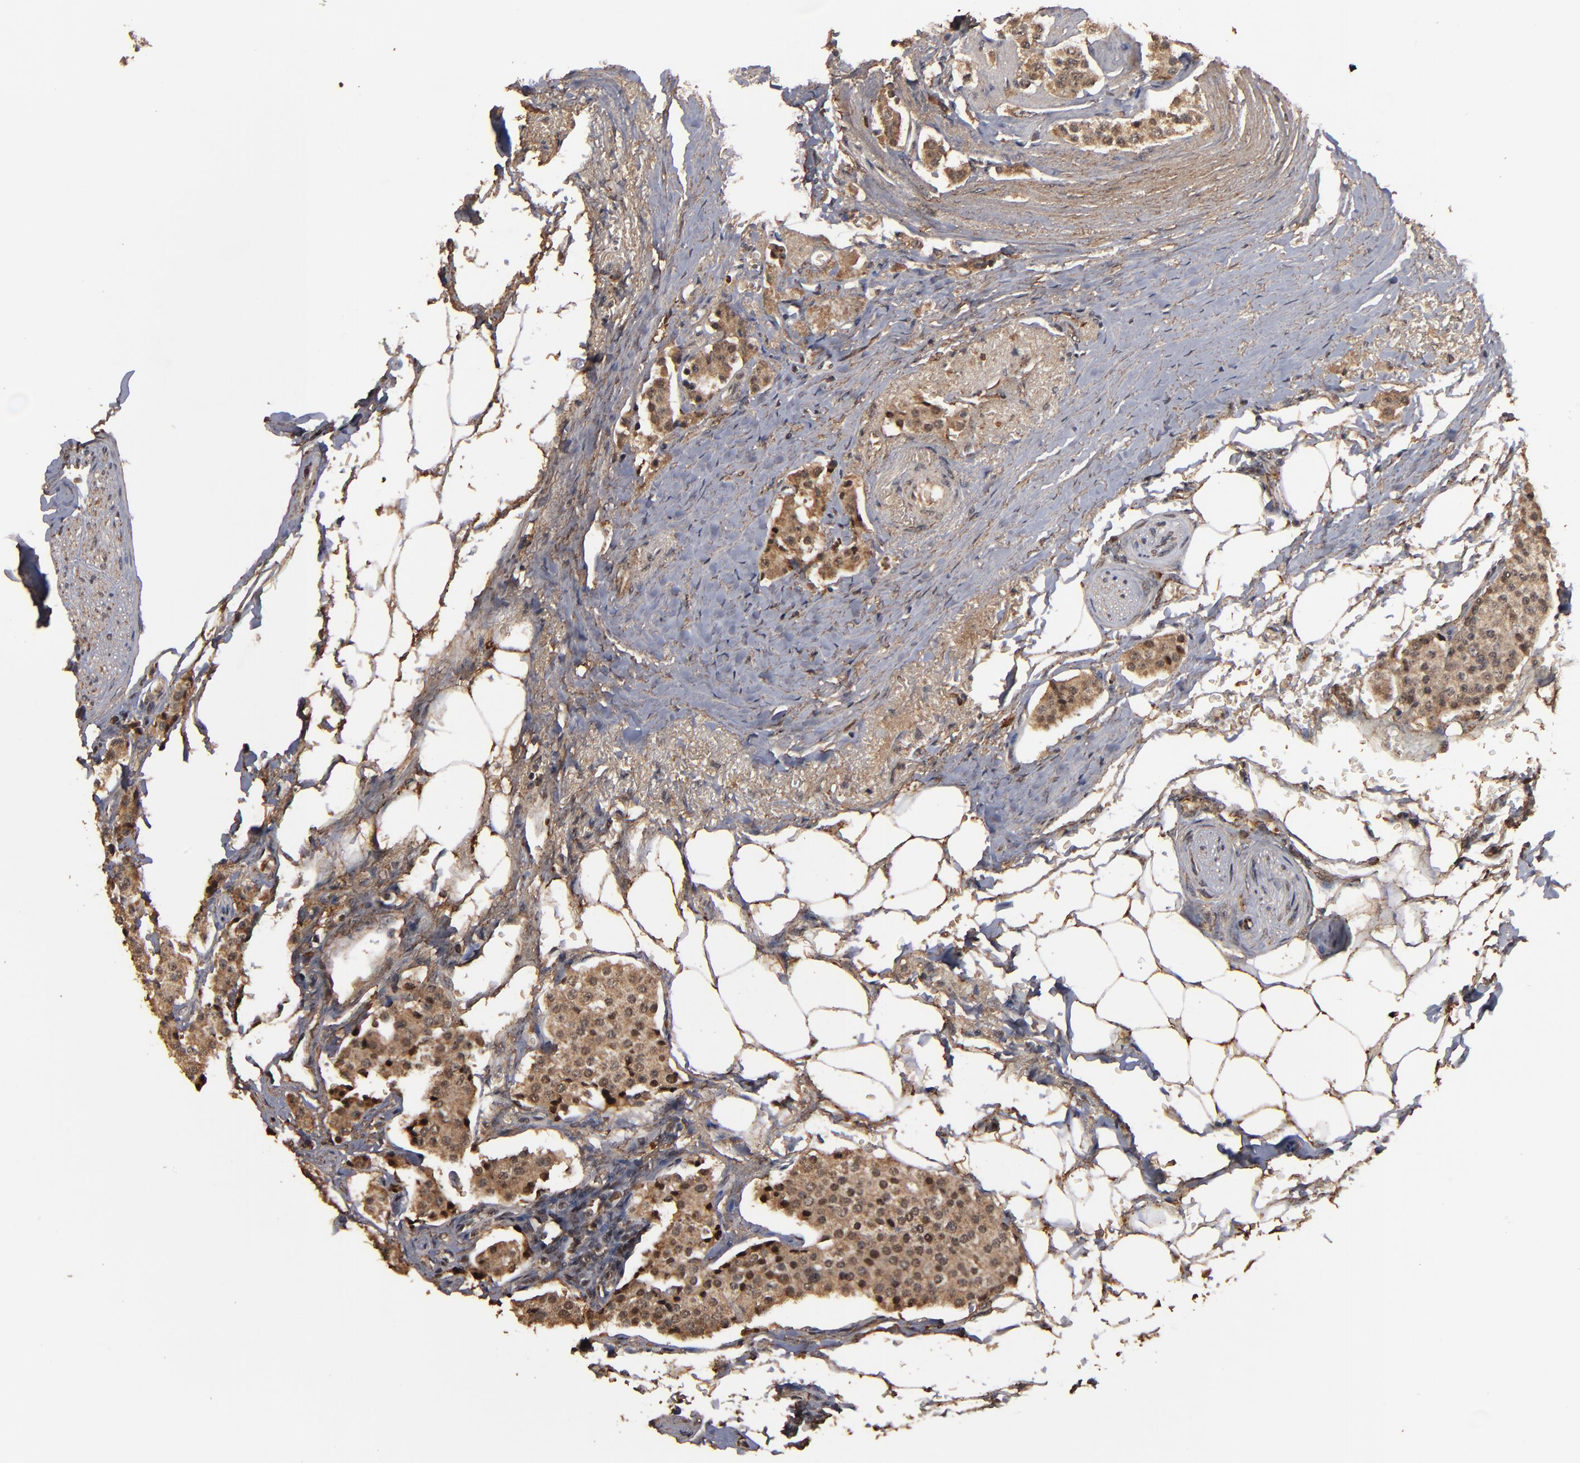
{"staining": {"intensity": "weak", "quantity": ">75%", "location": "nuclear"}, "tissue": "carcinoid", "cell_type": "Tumor cells", "image_type": "cancer", "snomed": [{"axis": "morphology", "description": "Carcinoid, malignant, NOS"}, {"axis": "topography", "description": "Colon"}], "caption": "Weak nuclear protein expression is identified in approximately >75% of tumor cells in carcinoid.", "gene": "NXF2B", "patient": {"sex": "female", "age": 61}}